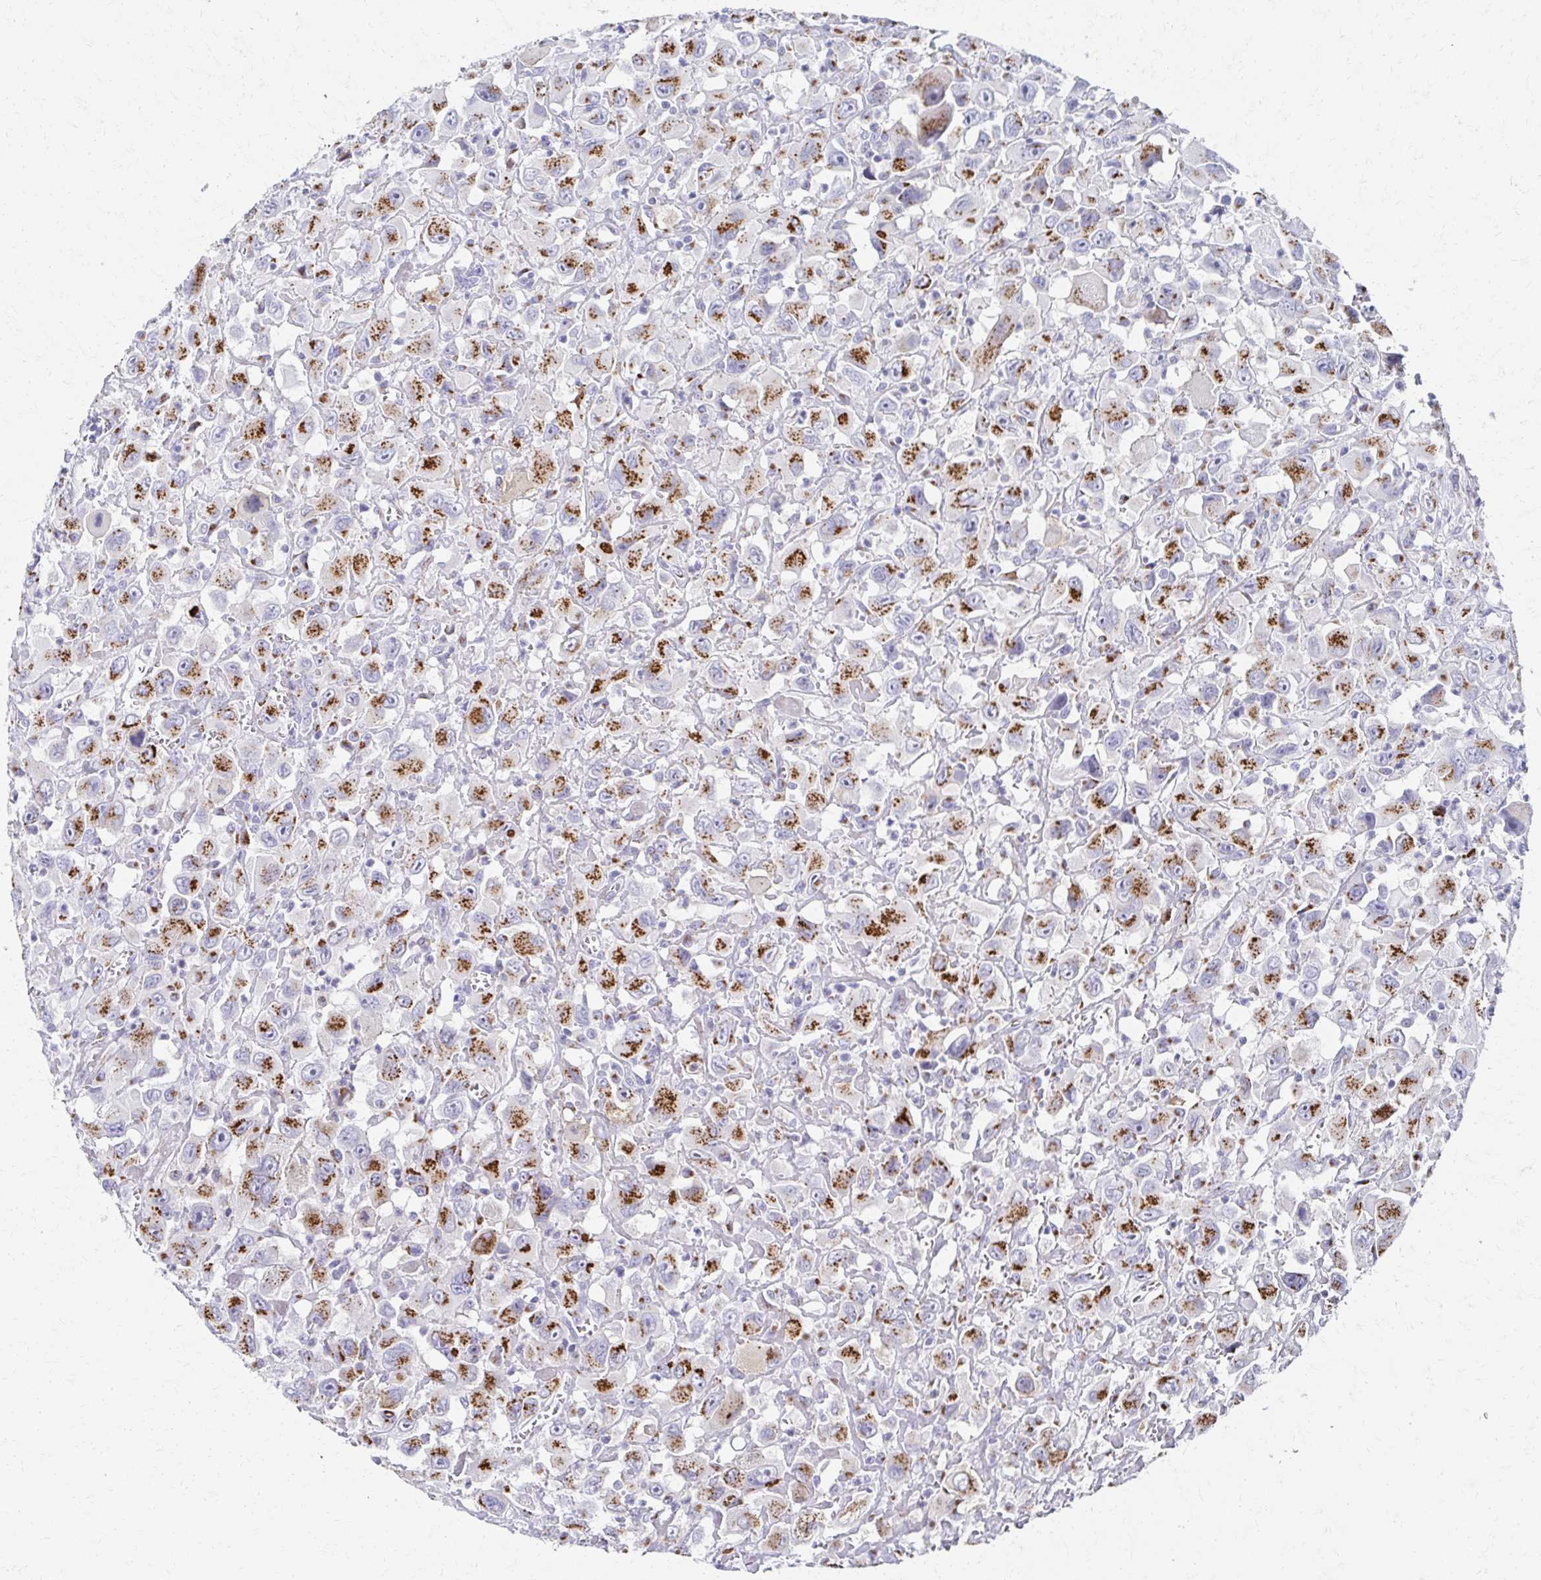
{"staining": {"intensity": "strong", "quantity": ">75%", "location": "cytoplasmic/membranous"}, "tissue": "head and neck cancer", "cell_type": "Tumor cells", "image_type": "cancer", "snomed": [{"axis": "morphology", "description": "Squamous cell carcinoma, NOS"}, {"axis": "morphology", "description": "Squamous cell carcinoma, metastatic, NOS"}, {"axis": "topography", "description": "Oral tissue"}, {"axis": "topography", "description": "Head-Neck"}], "caption": "Strong cytoplasmic/membranous protein staining is appreciated in about >75% of tumor cells in head and neck cancer (squamous cell carcinoma).", "gene": "TM9SF1", "patient": {"sex": "female", "age": 85}}